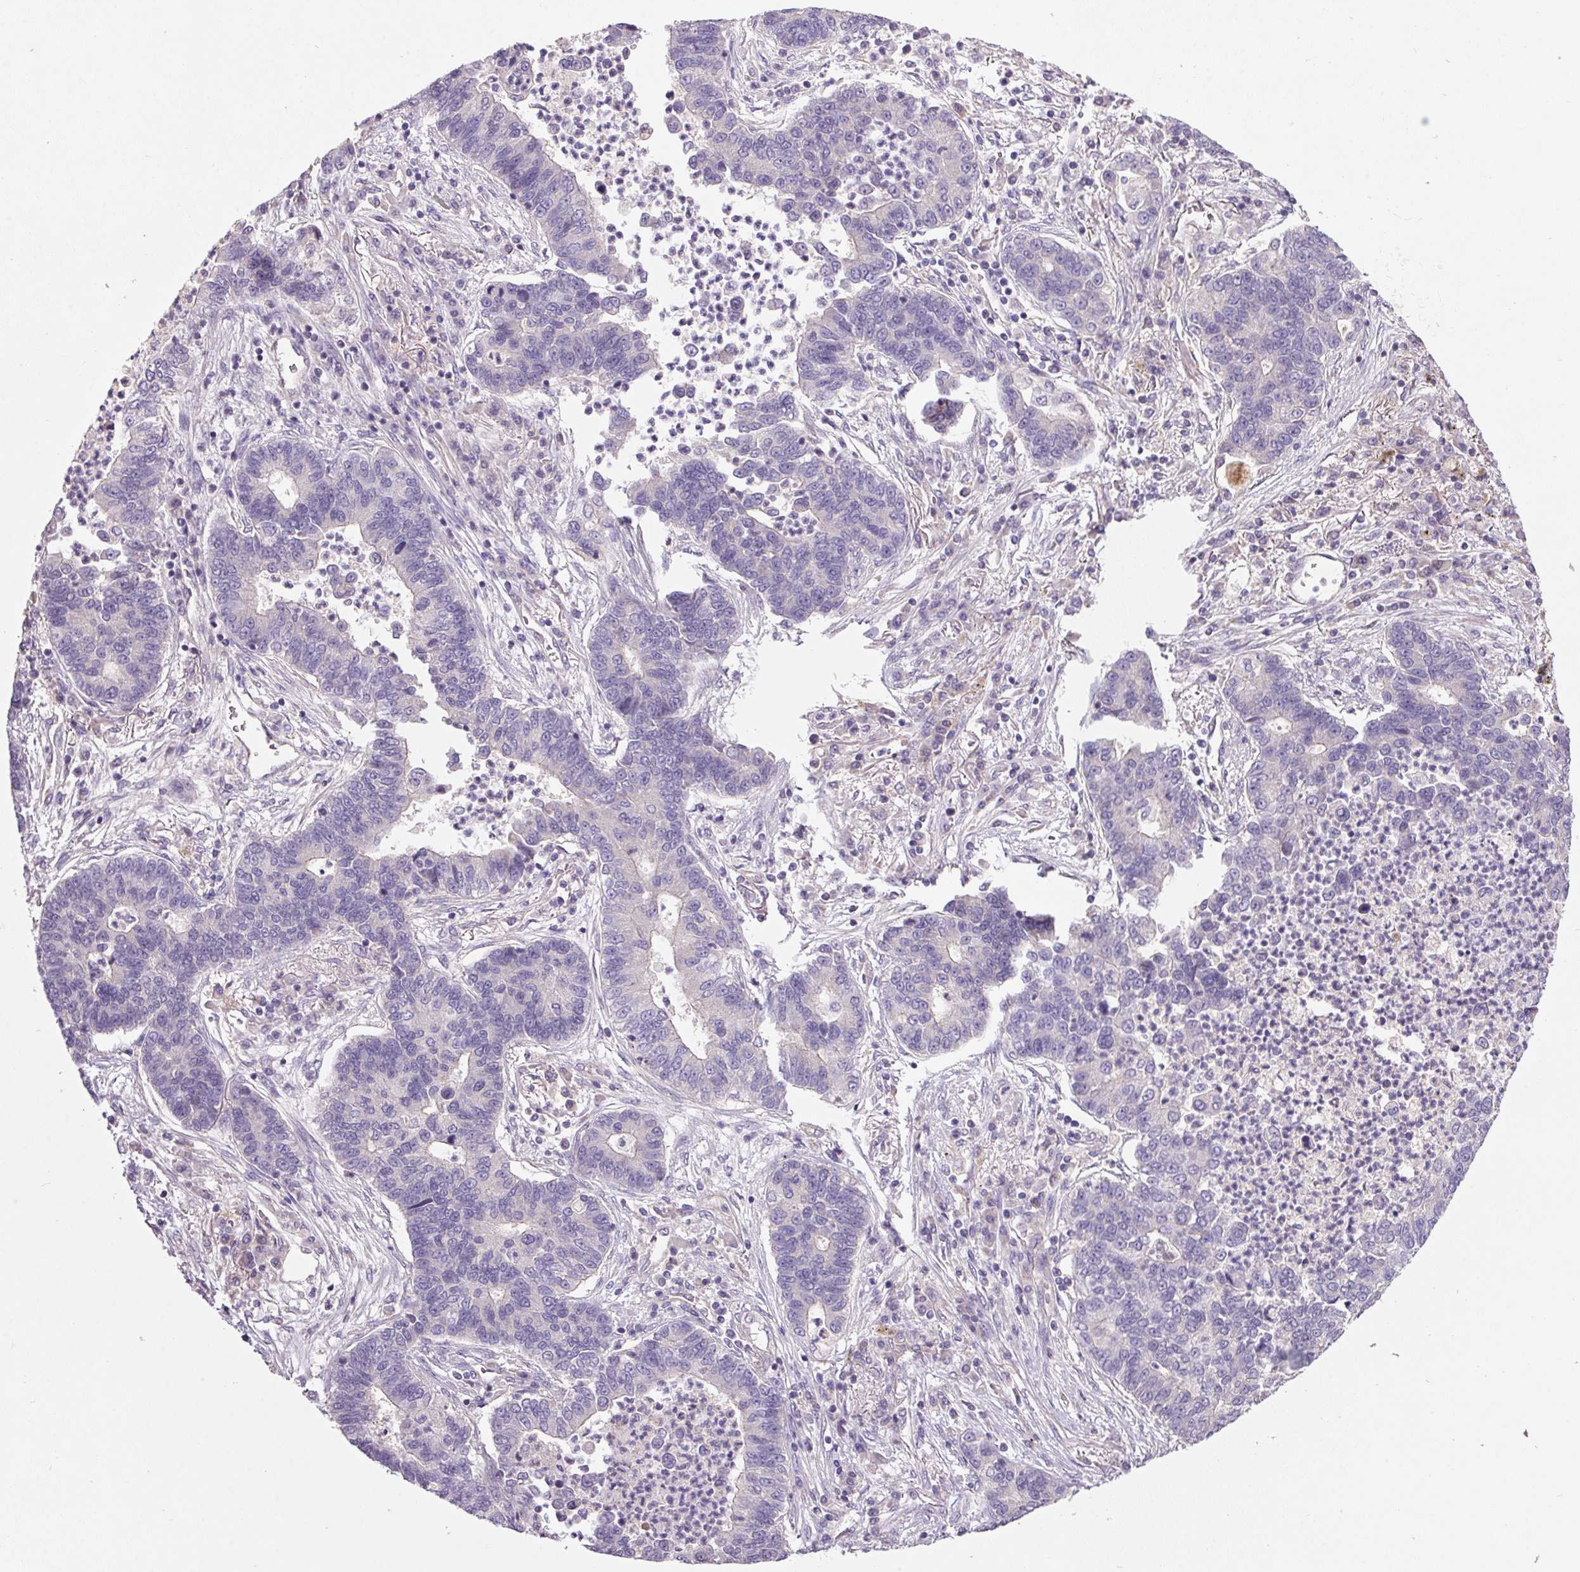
{"staining": {"intensity": "negative", "quantity": "none", "location": "none"}, "tissue": "lung cancer", "cell_type": "Tumor cells", "image_type": "cancer", "snomed": [{"axis": "morphology", "description": "Adenocarcinoma, NOS"}, {"axis": "topography", "description": "Lung"}], "caption": "This is an immunohistochemistry (IHC) photomicrograph of lung adenocarcinoma. There is no expression in tumor cells.", "gene": "APOC4", "patient": {"sex": "female", "age": 57}}